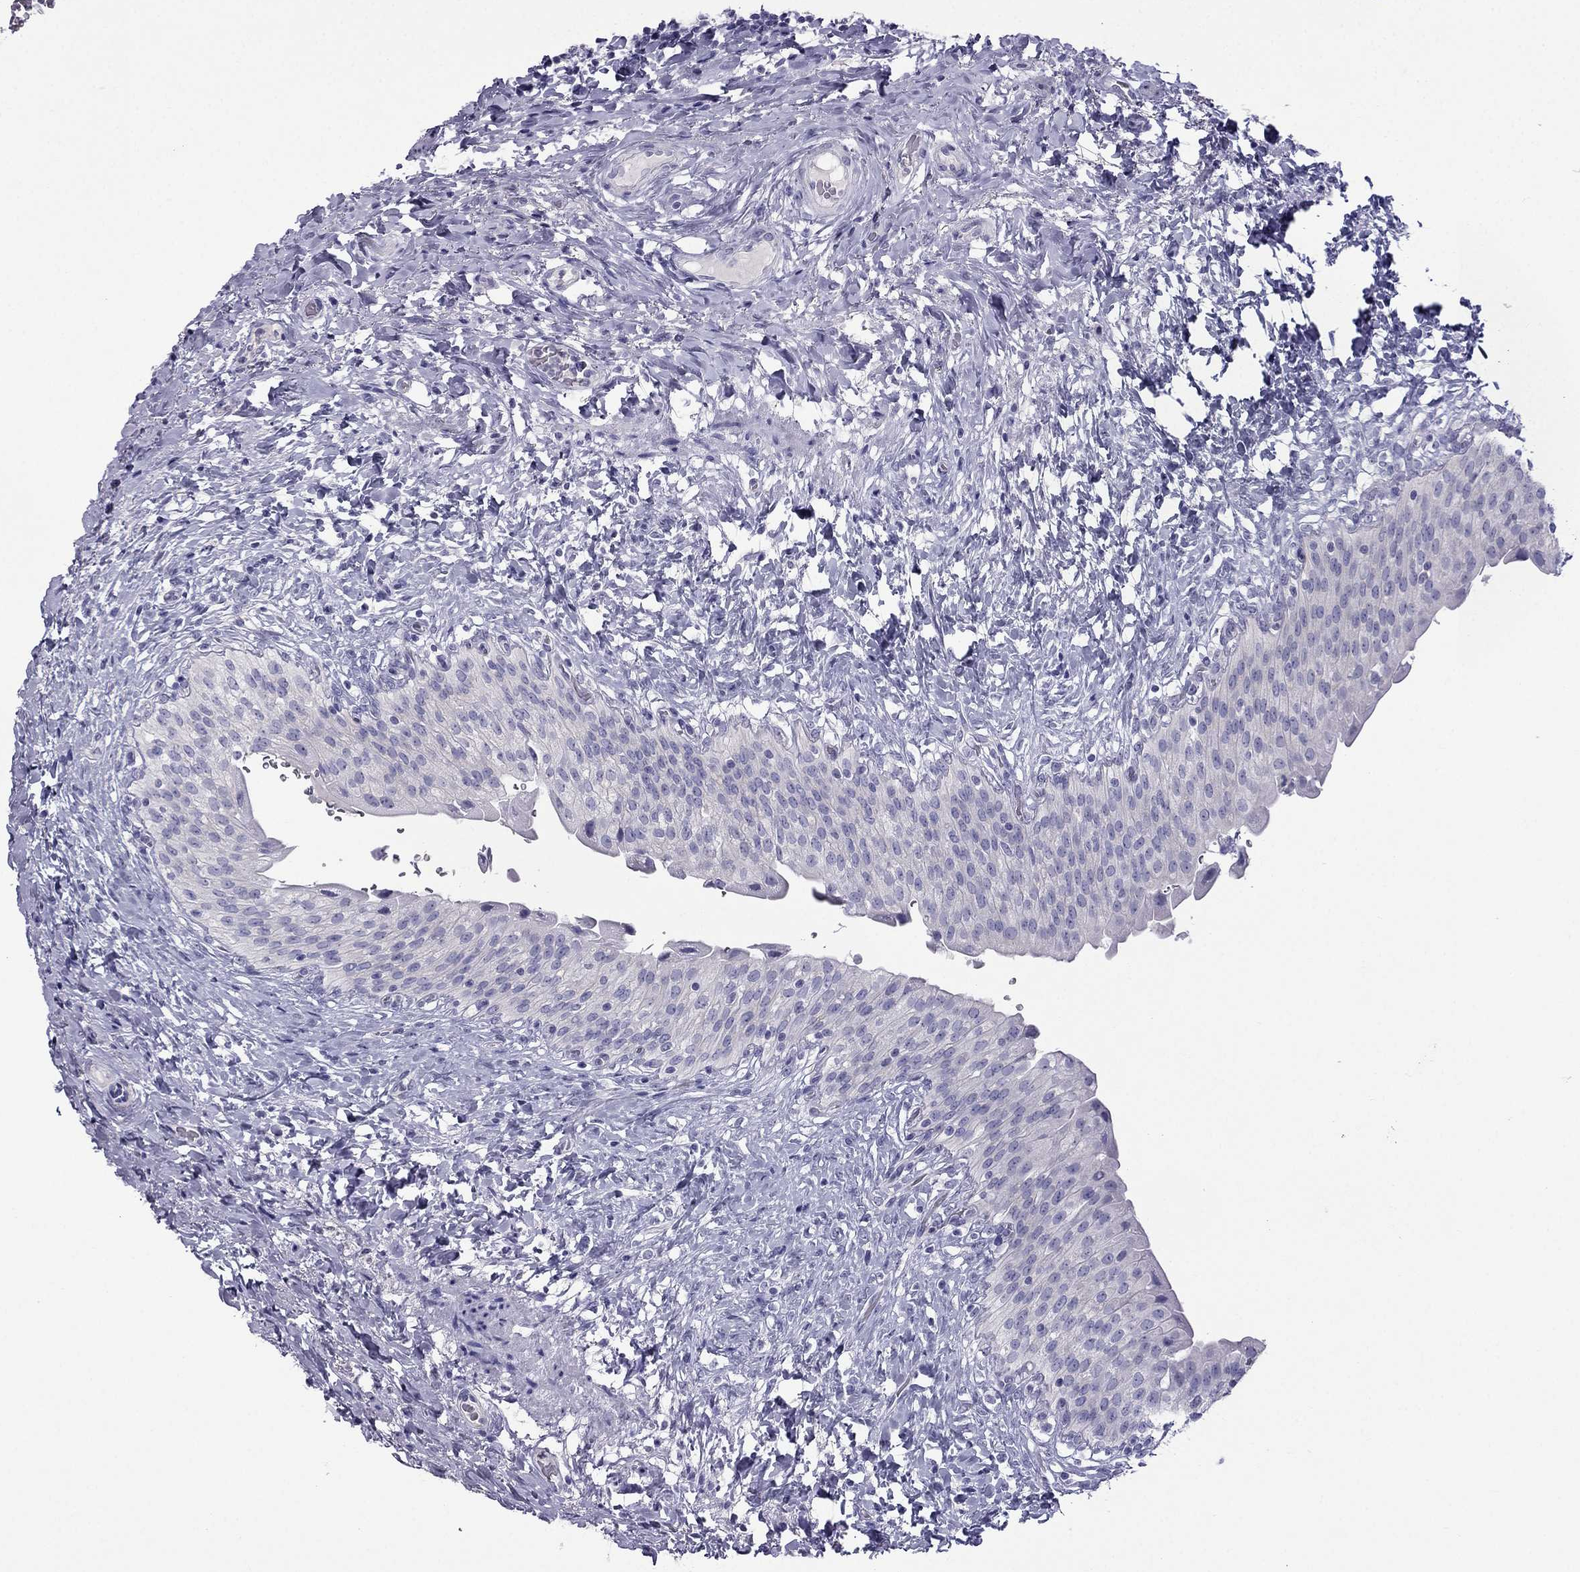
{"staining": {"intensity": "negative", "quantity": "none", "location": "none"}, "tissue": "urinary bladder", "cell_type": "Urothelial cells", "image_type": "normal", "snomed": [{"axis": "morphology", "description": "Normal tissue, NOS"}, {"axis": "morphology", "description": "Inflammation, NOS"}, {"axis": "topography", "description": "Urinary bladder"}], "caption": "Immunohistochemistry micrograph of normal human urinary bladder stained for a protein (brown), which exhibits no staining in urothelial cells.", "gene": "ERC2", "patient": {"sex": "male", "age": 64}}